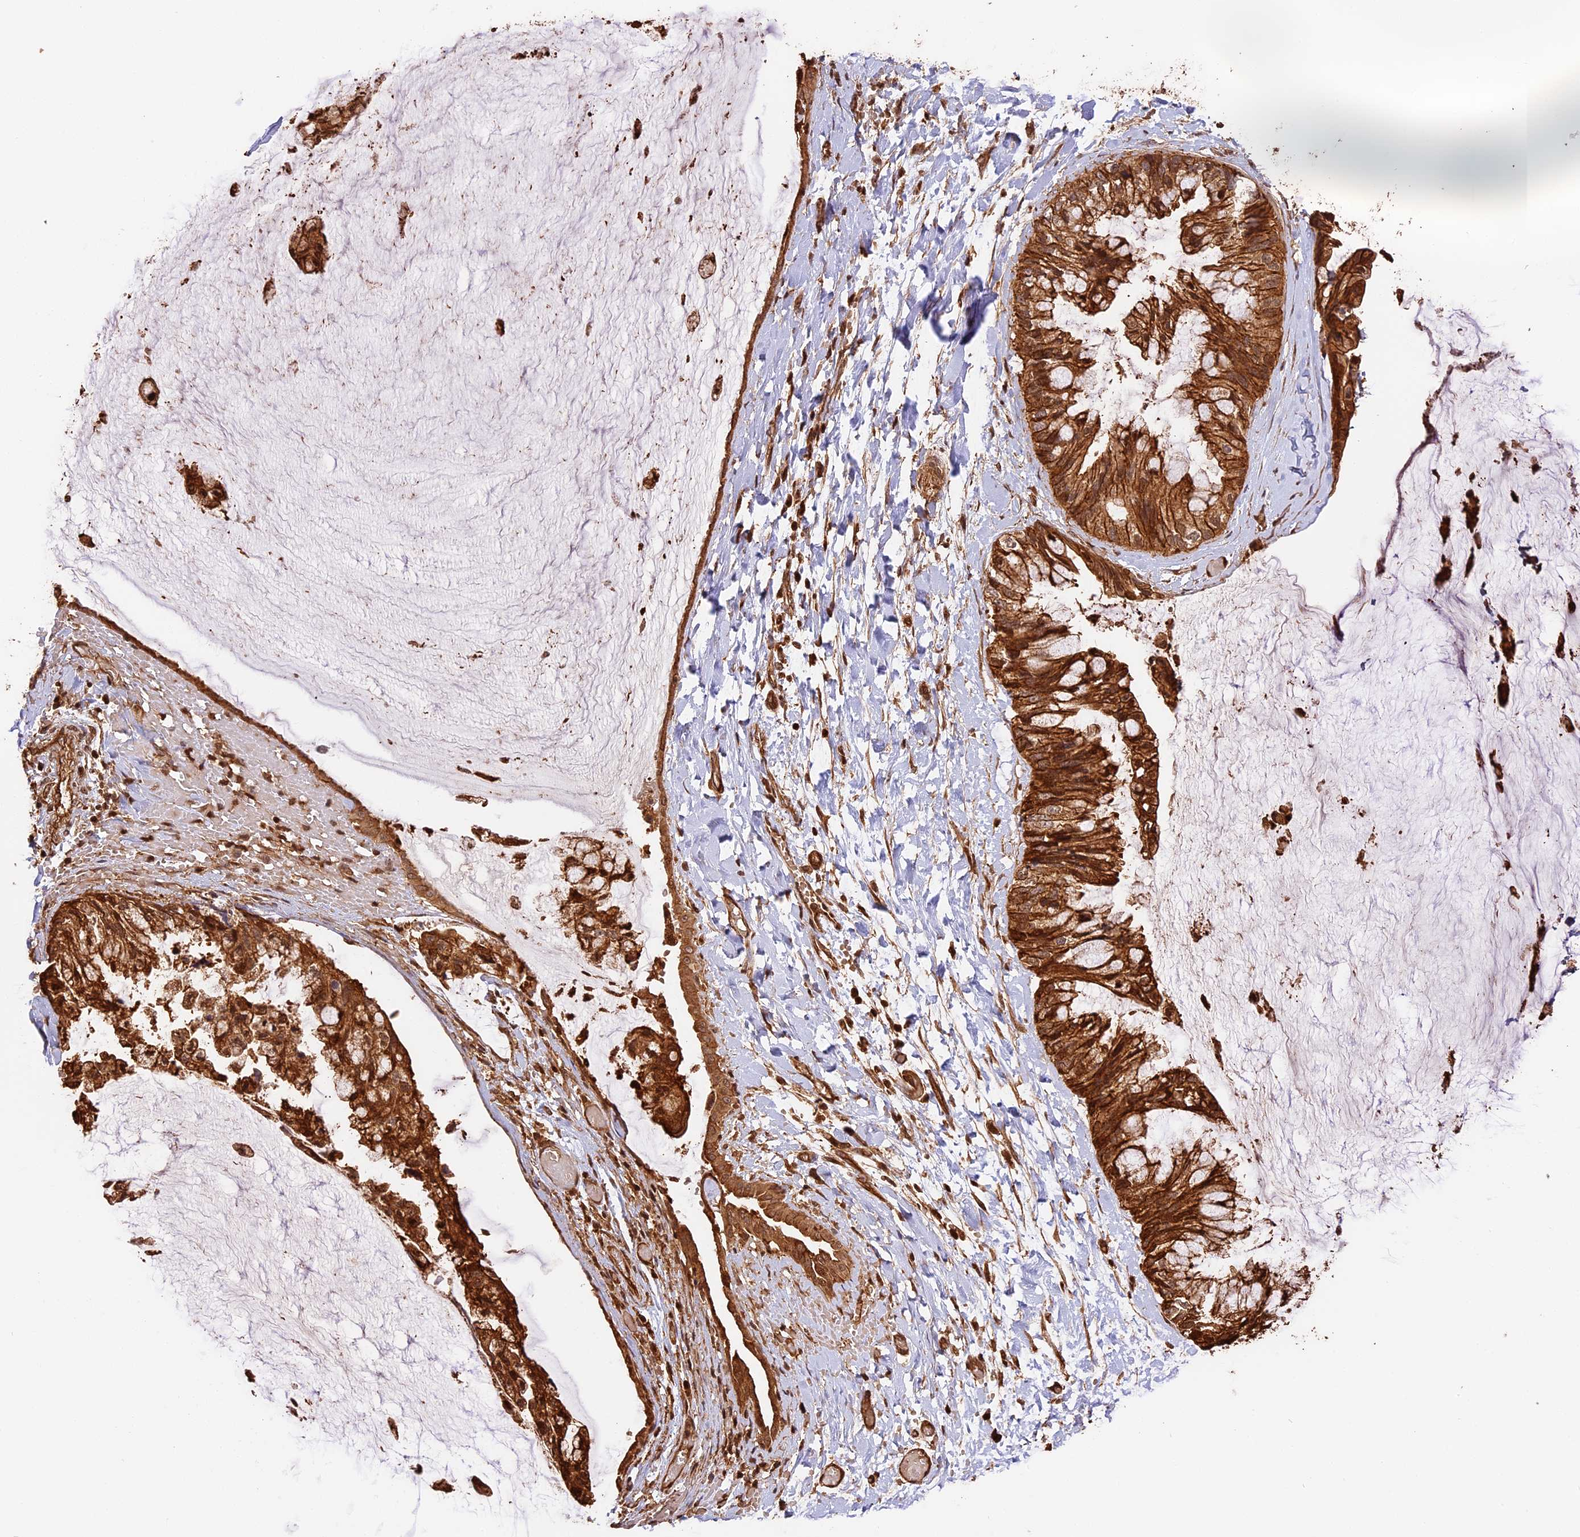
{"staining": {"intensity": "moderate", "quantity": ">75%", "location": "cytoplasmic/membranous,nuclear"}, "tissue": "ovarian cancer", "cell_type": "Tumor cells", "image_type": "cancer", "snomed": [{"axis": "morphology", "description": "Cystadenocarcinoma, mucinous, NOS"}, {"axis": "topography", "description": "Ovary"}], "caption": "Approximately >75% of tumor cells in human ovarian cancer exhibit moderate cytoplasmic/membranous and nuclear protein staining as visualized by brown immunohistochemical staining.", "gene": "PPP1R37", "patient": {"sex": "female", "age": 39}}